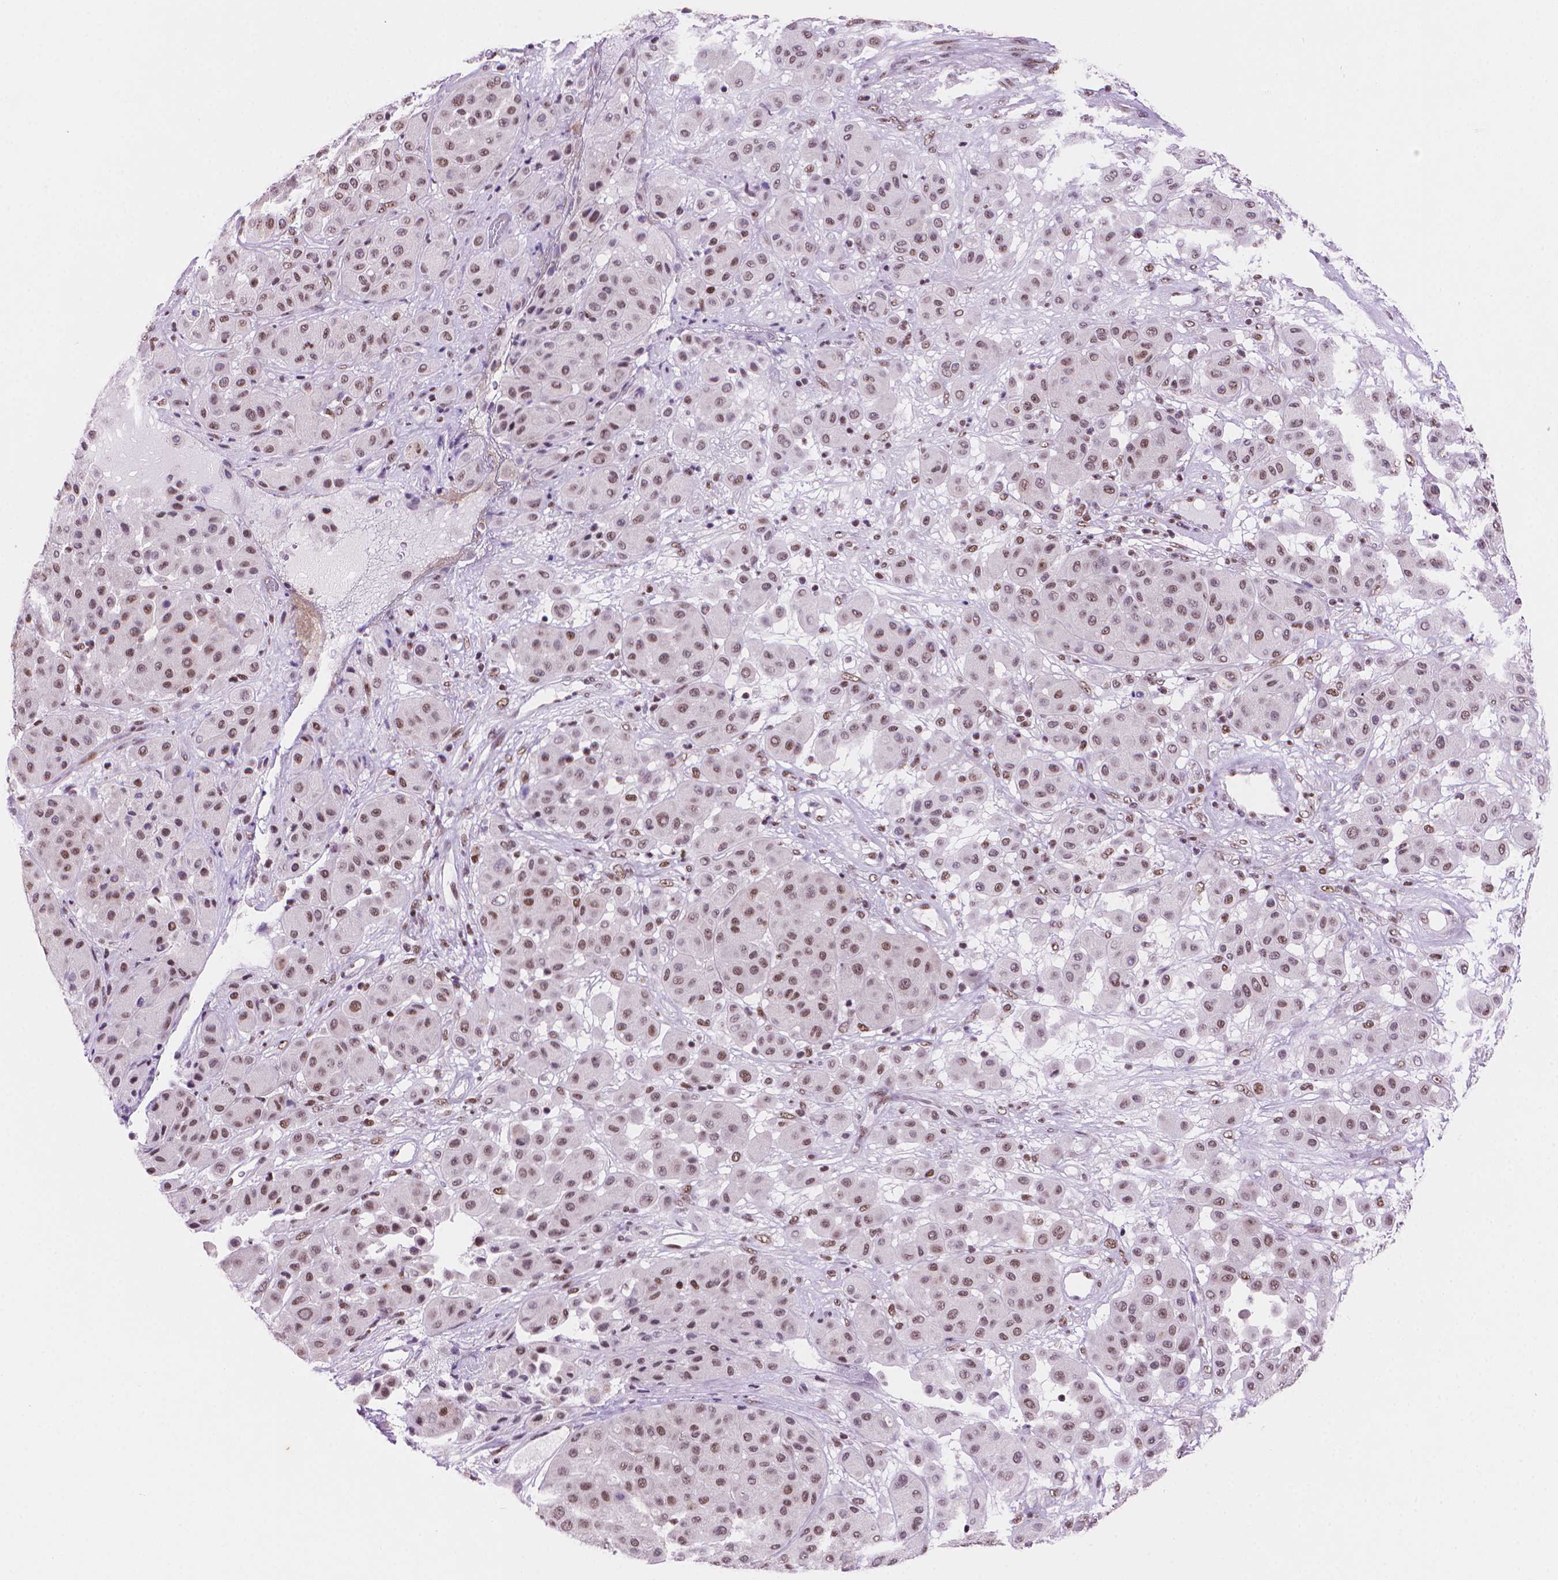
{"staining": {"intensity": "moderate", "quantity": ">75%", "location": "nuclear"}, "tissue": "melanoma", "cell_type": "Tumor cells", "image_type": "cancer", "snomed": [{"axis": "morphology", "description": "Malignant melanoma, Metastatic site"}, {"axis": "topography", "description": "Smooth muscle"}], "caption": "This is an image of IHC staining of malignant melanoma (metastatic site), which shows moderate staining in the nuclear of tumor cells.", "gene": "UBN1", "patient": {"sex": "male", "age": 41}}